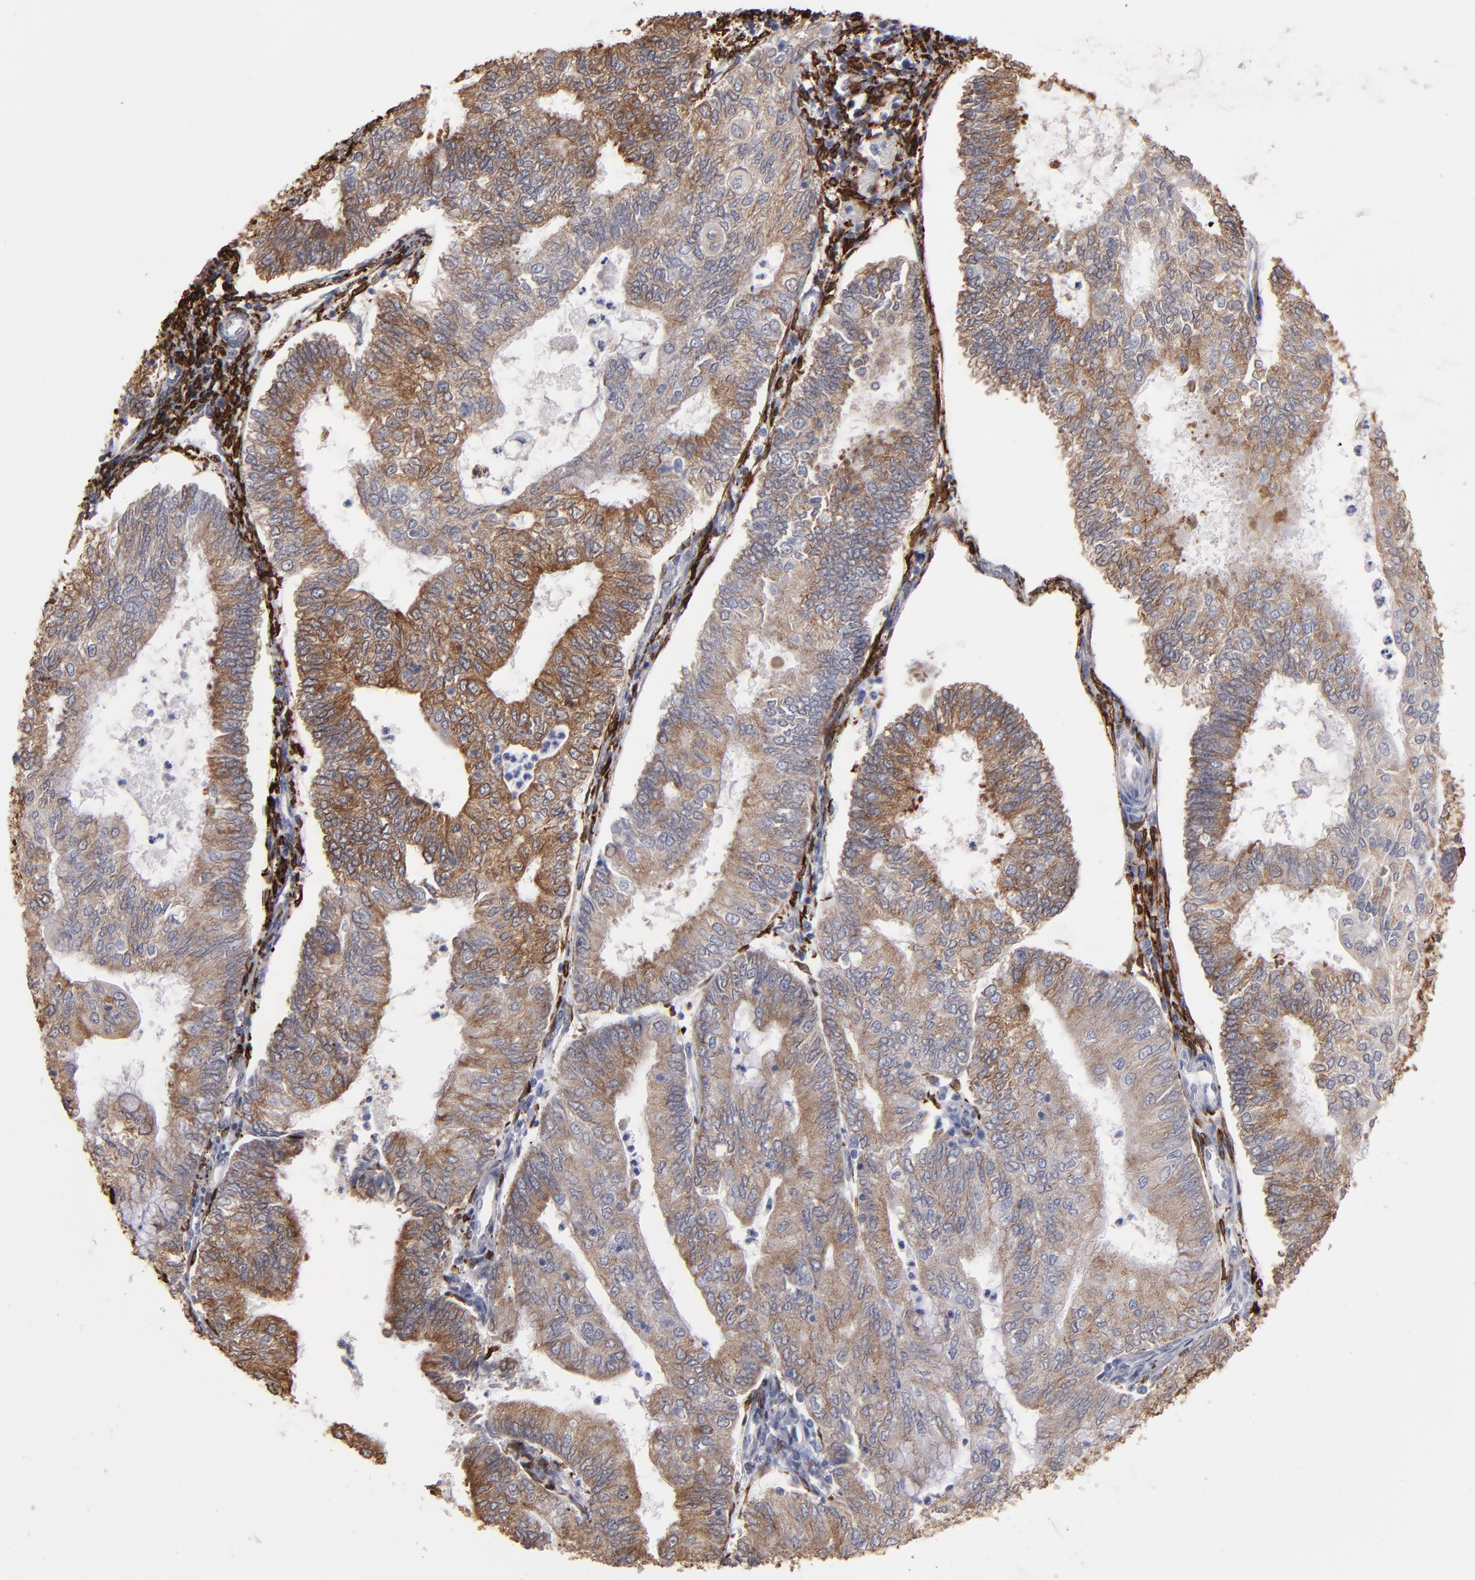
{"staining": {"intensity": "moderate", "quantity": ">75%", "location": "cytoplasmic/membranous"}, "tissue": "endometrial cancer", "cell_type": "Tumor cells", "image_type": "cancer", "snomed": [{"axis": "morphology", "description": "Adenocarcinoma, NOS"}, {"axis": "topography", "description": "Endometrium"}], "caption": "An image showing moderate cytoplasmic/membranous expression in about >75% of tumor cells in adenocarcinoma (endometrial), as visualized by brown immunohistochemical staining.", "gene": "PGRMC1", "patient": {"sex": "female", "age": 59}}